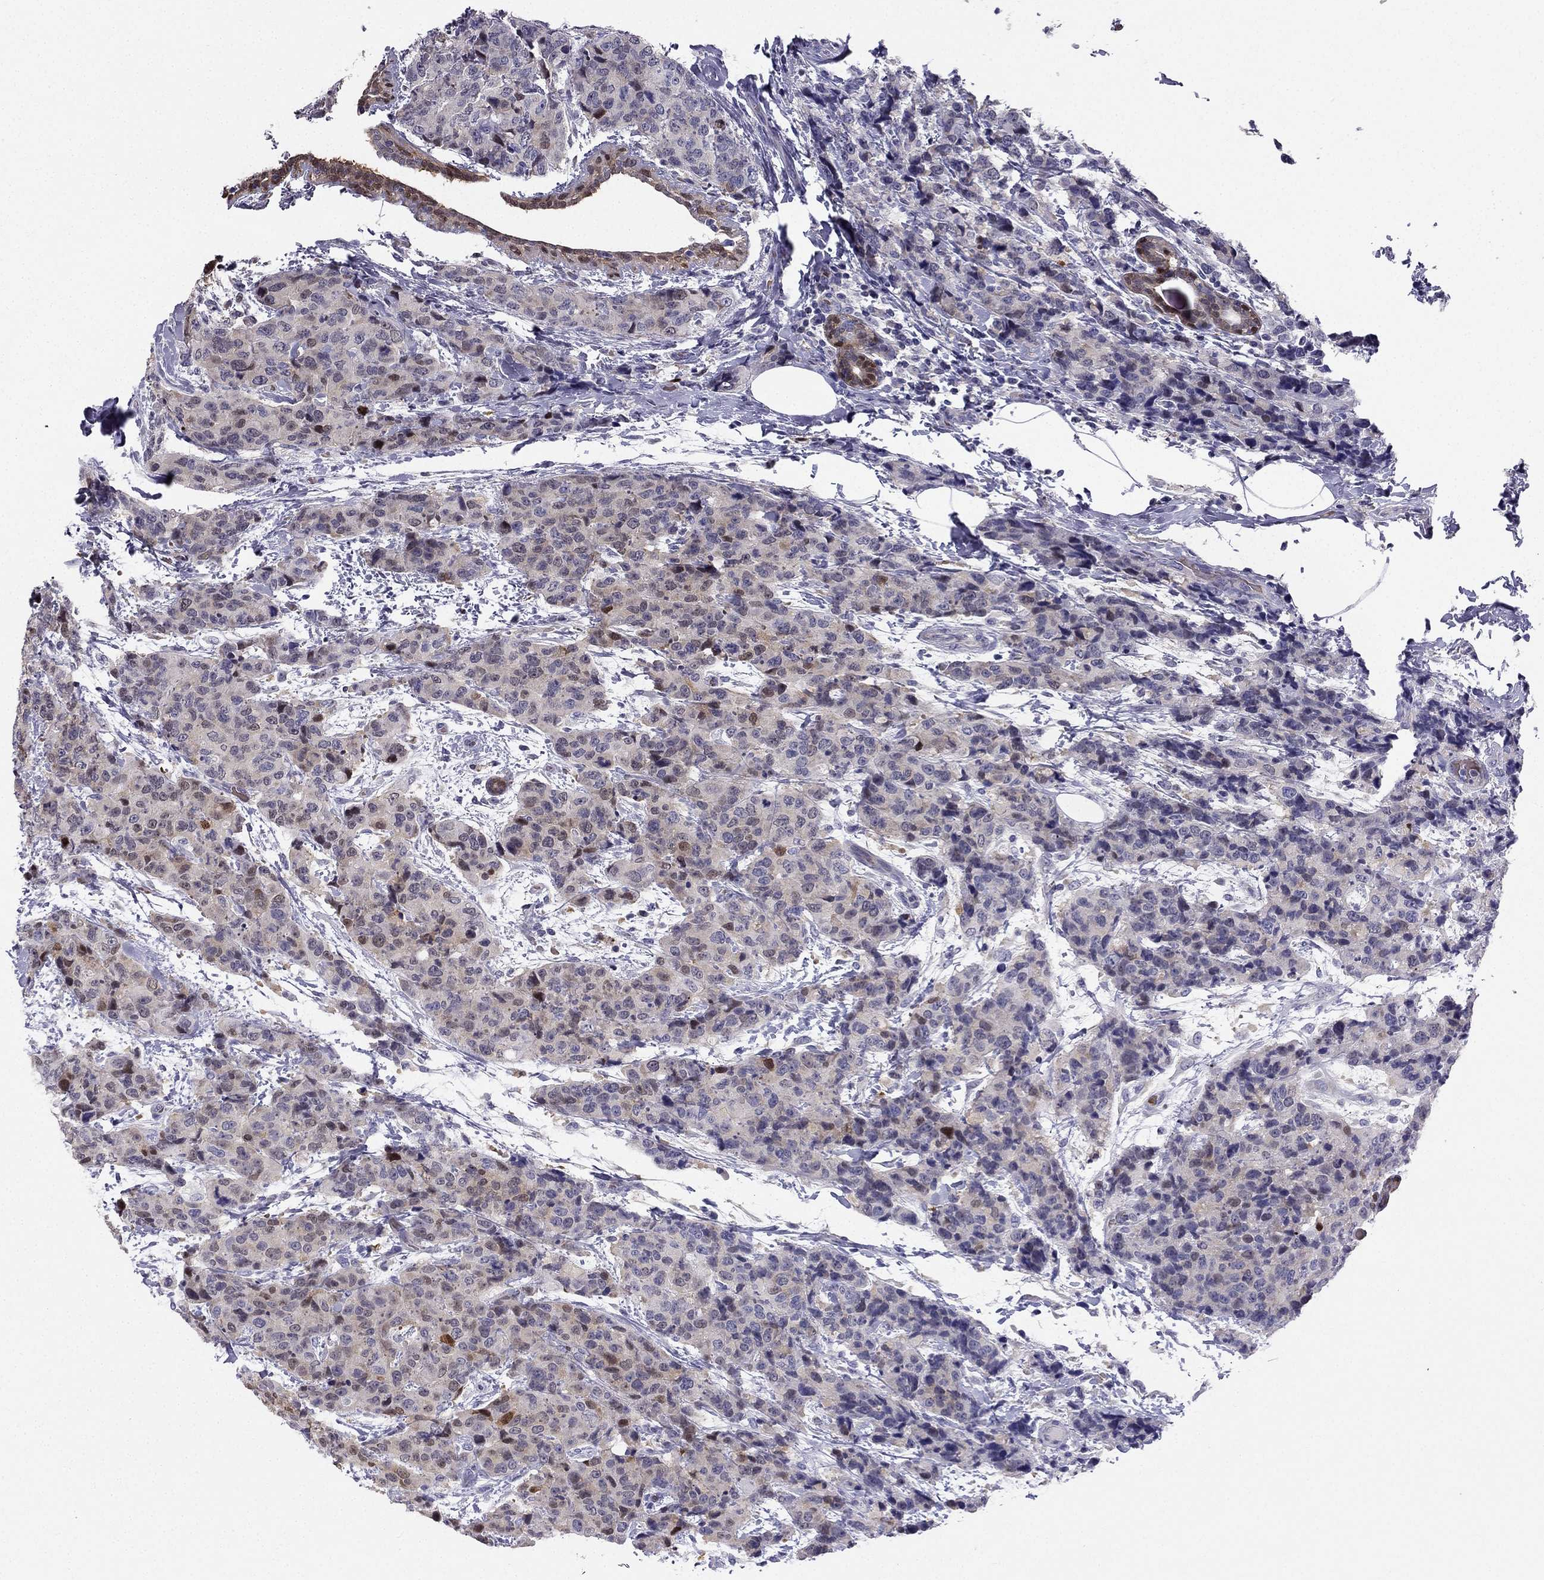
{"staining": {"intensity": "moderate", "quantity": "<25%", "location": "nuclear"}, "tissue": "breast cancer", "cell_type": "Tumor cells", "image_type": "cancer", "snomed": [{"axis": "morphology", "description": "Lobular carcinoma"}, {"axis": "topography", "description": "Breast"}], "caption": "A micrograph of breast cancer stained for a protein displays moderate nuclear brown staining in tumor cells.", "gene": "RSPH14", "patient": {"sex": "female", "age": 59}}